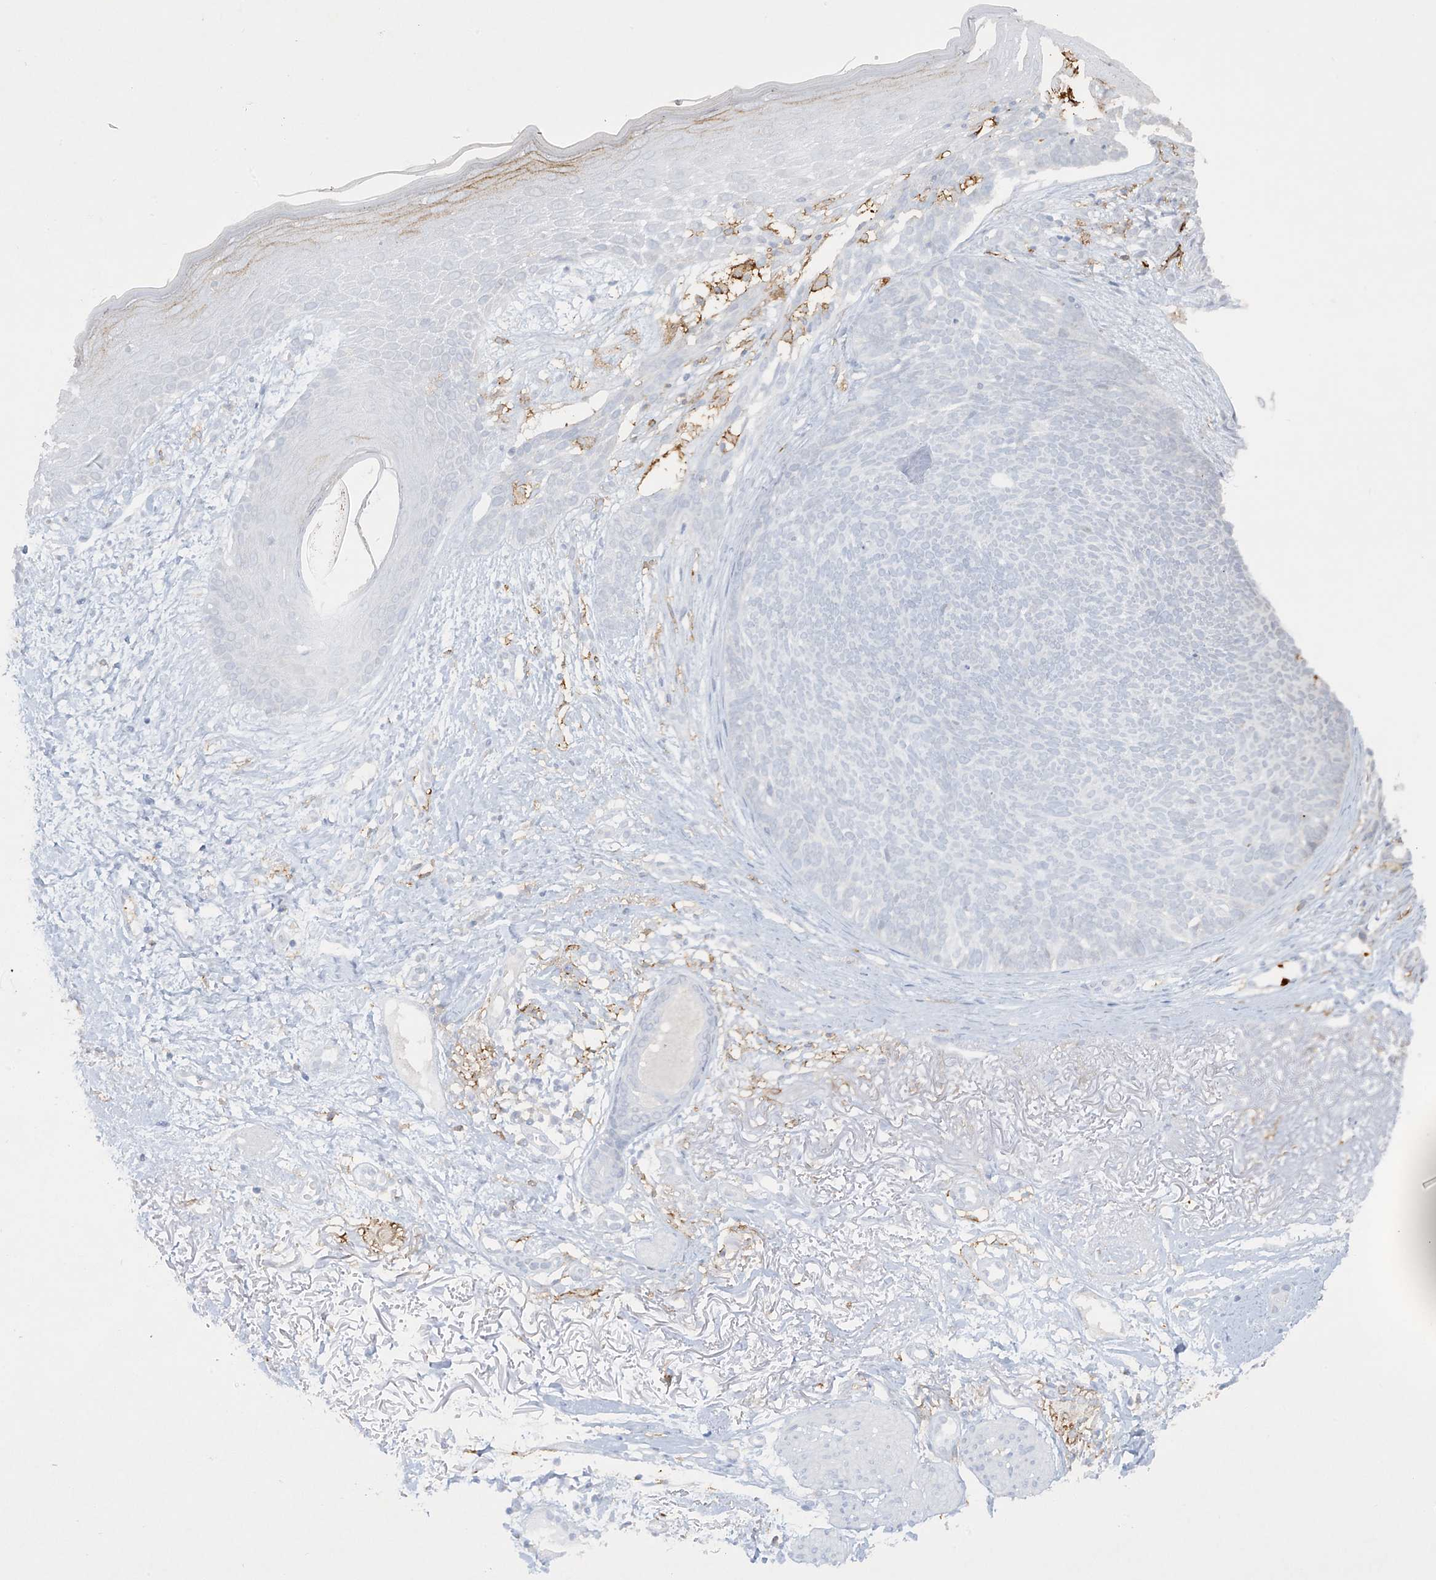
{"staining": {"intensity": "negative", "quantity": "none", "location": "none"}, "tissue": "skin cancer", "cell_type": "Tumor cells", "image_type": "cancer", "snomed": [{"axis": "morphology", "description": "Basal cell carcinoma"}, {"axis": "topography", "description": "Skin"}], "caption": "This micrograph is of skin basal cell carcinoma stained with immunohistochemistry to label a protein in brown with the nuclei are counter-stained blue. There is no expression in tumor cells.", "gene": "FCGR3A", "patient": {"sex": "female", "age": 70}}